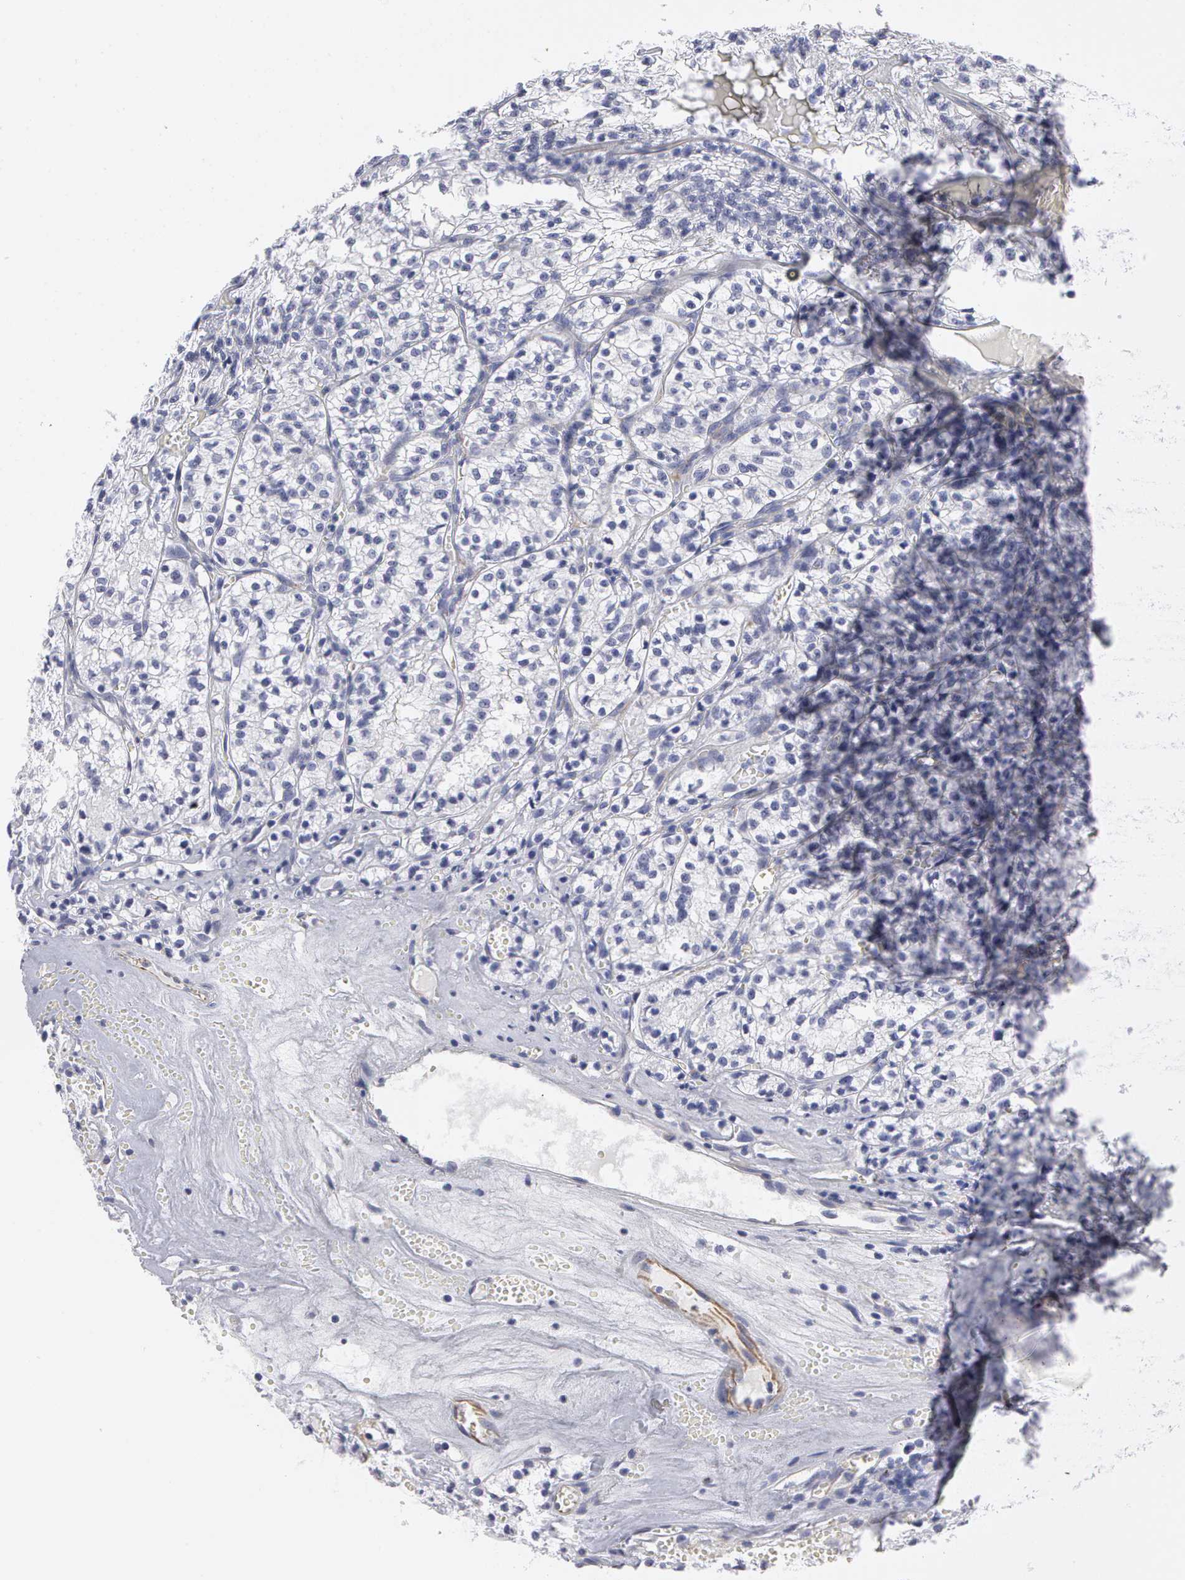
{"staining": {"intensity": "negative", "quantity": "none", "location": "none"}, "tissue": "renal cancer", "cell_type": "Tumor cells", "image_type": "cancer", "snomed": [{"axis": "morphology", "description": "Adenocarcinoma, NOS"}, {"axis": "topography", "description": "Kidney"}], "caption": "High magnification brightfield microscopy of renal cancer stained with DAB (brown) and counterstained with hematoxylin (blue): tumor cells show no significant positivity.", "gene": "SMC1B", "patient": {"sex": "male", "age": 61}}